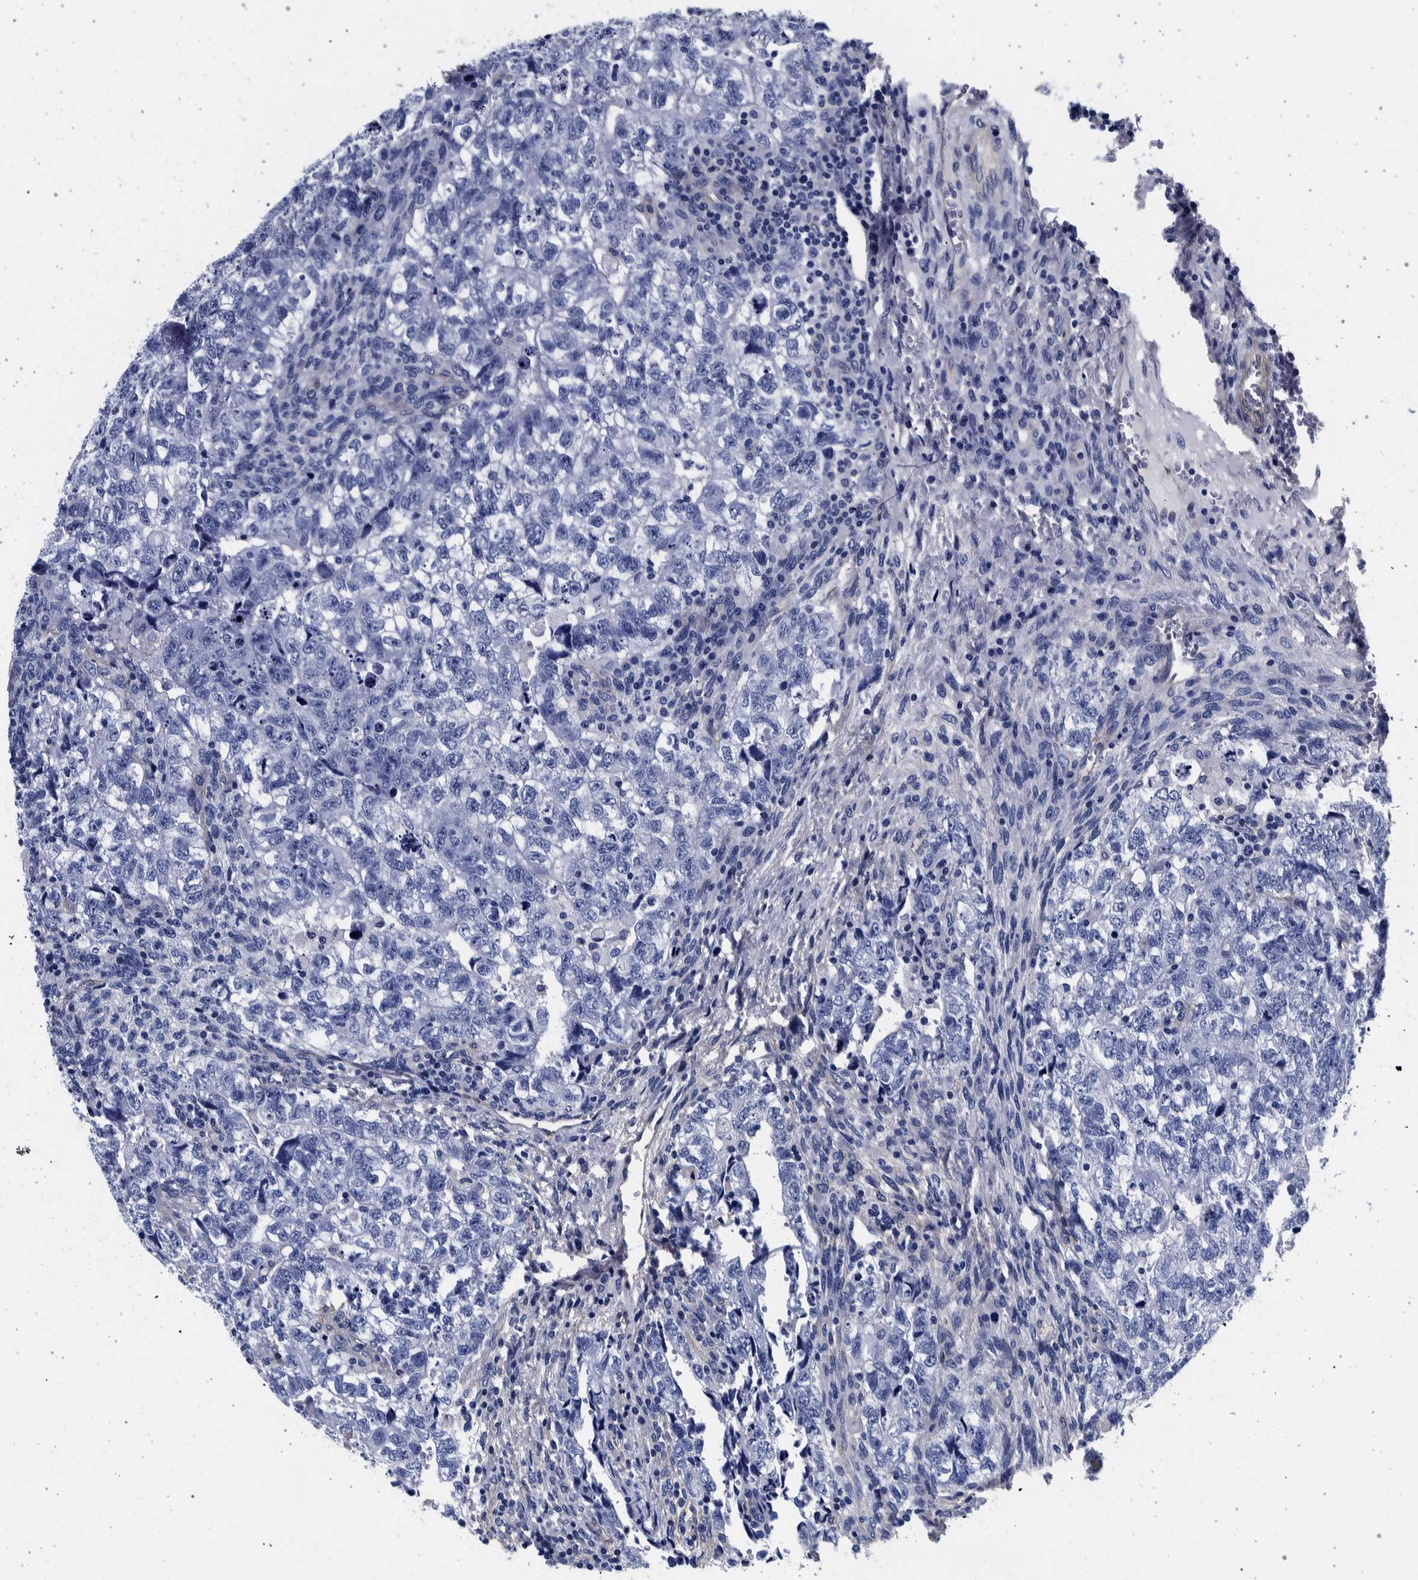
{"staining": {"intensity": "negative", "quantity": "none", "location": "none"}, "tissue": "testis cancer", "cell_type": "Tumor cells", "image_type": "cancer", "snomed": [{"axis": "morphology", "description": "Carcinoma, Embryonal, NOS"}, {"axis": "topography", "description": "Testis"}], "caption": "IHC micrograph of neoplastic tissue: human testis cancer (embryonal carcinoma) stained with DAB demonstrates no significant protein staining in tumor cells.", "gene": "NIBAN2", "patient": {"sex": "male", "age": 36}}